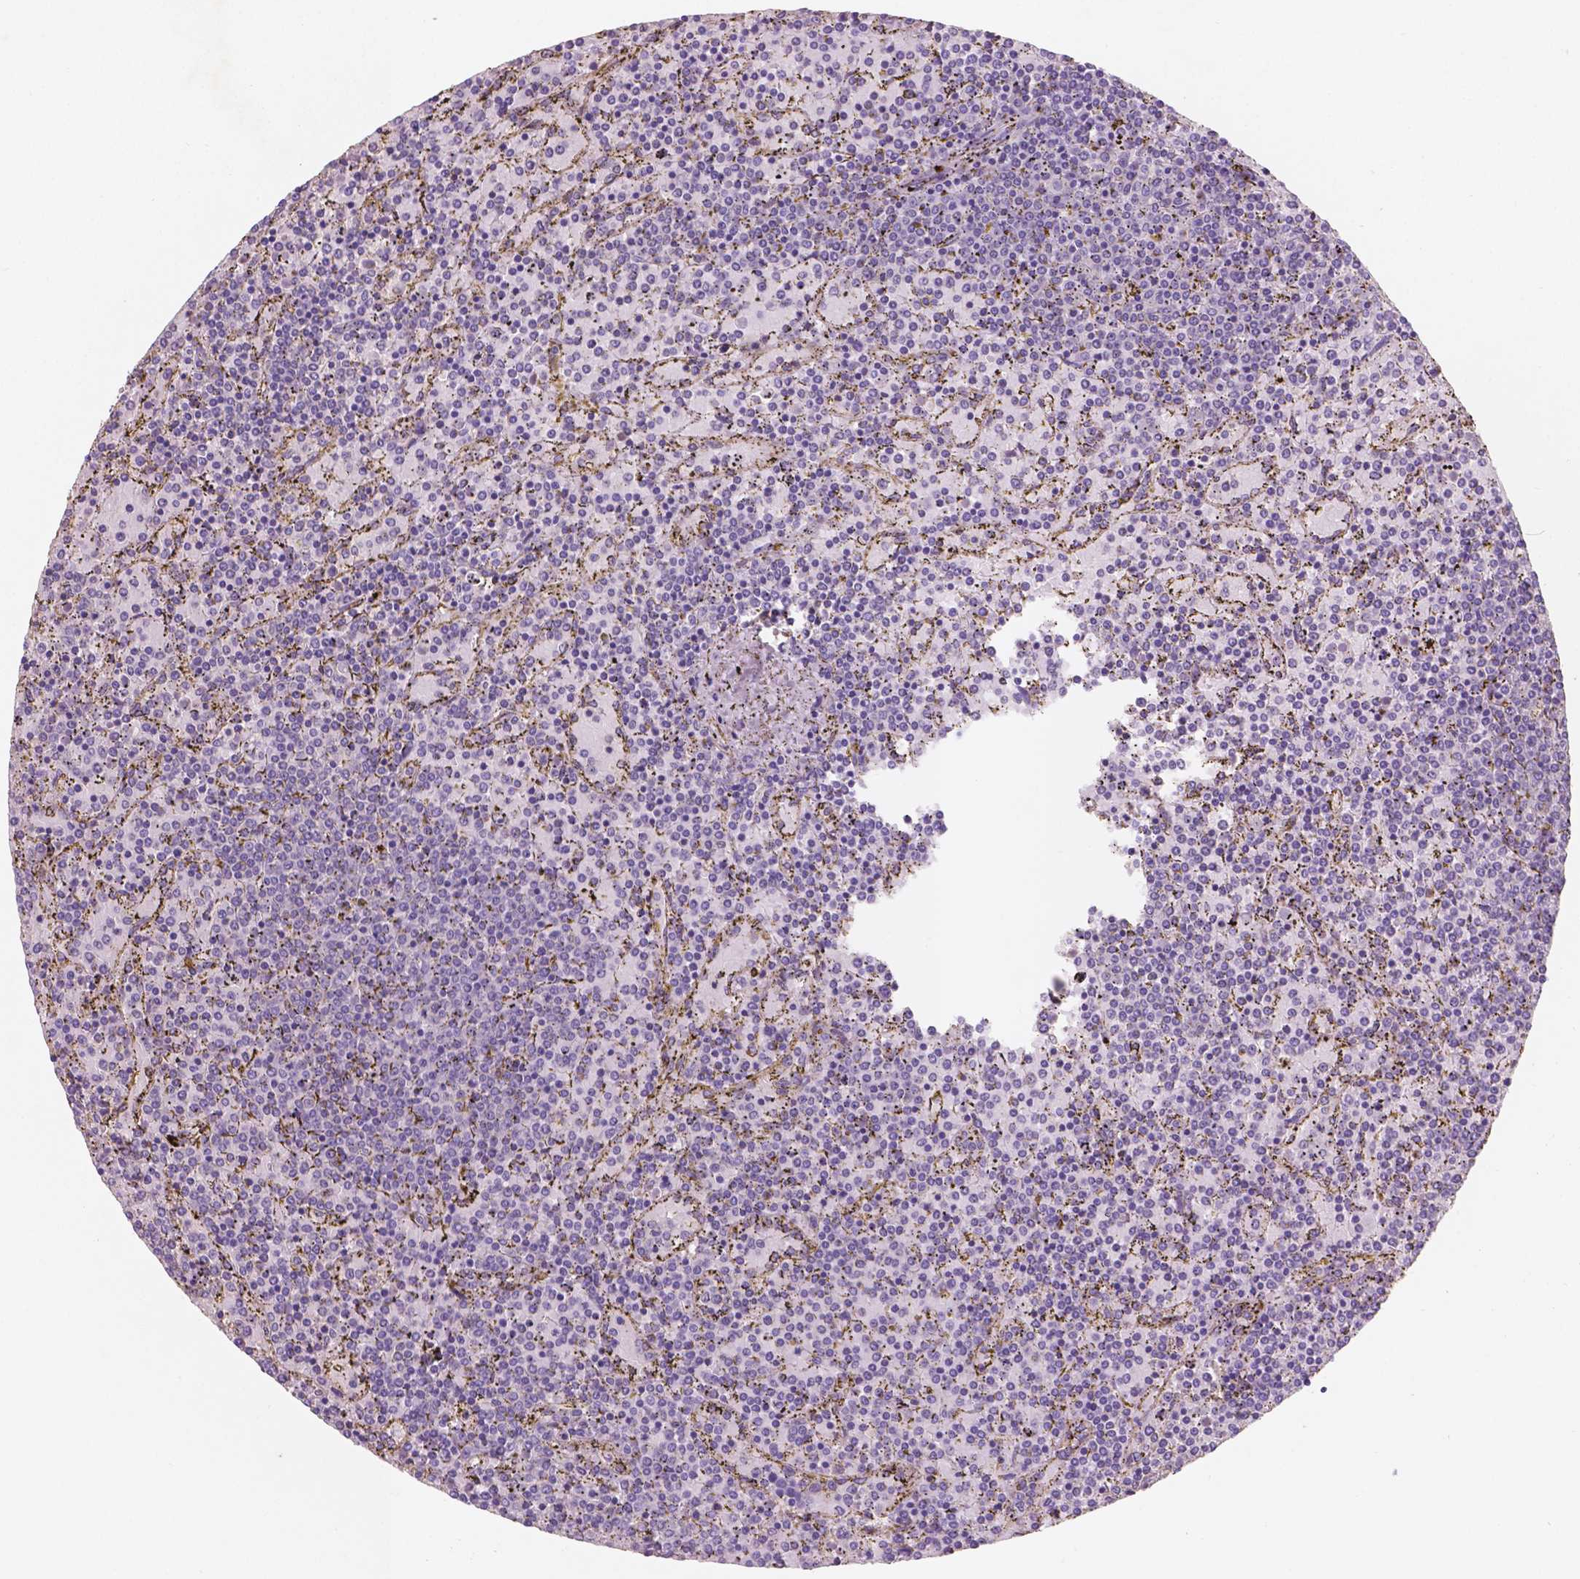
{"staining": {"intensity": "negative", "quantity": "none", "location": "none"}, "tissue": "lymphoma", "cell_type": "Tumor cells", "image_type": "cancer", "snomed": [{"axis": "morphology", "description": "Malignant lymphoma, non-Hodgkin's type, Low grade"}, {"axis": "topography", "description": "Spleen"}], "caption": "Tumor cells show no significant staining in lymphoma.", "gene": "SBSN", "patient": {"sex": "female", "age": 77}}